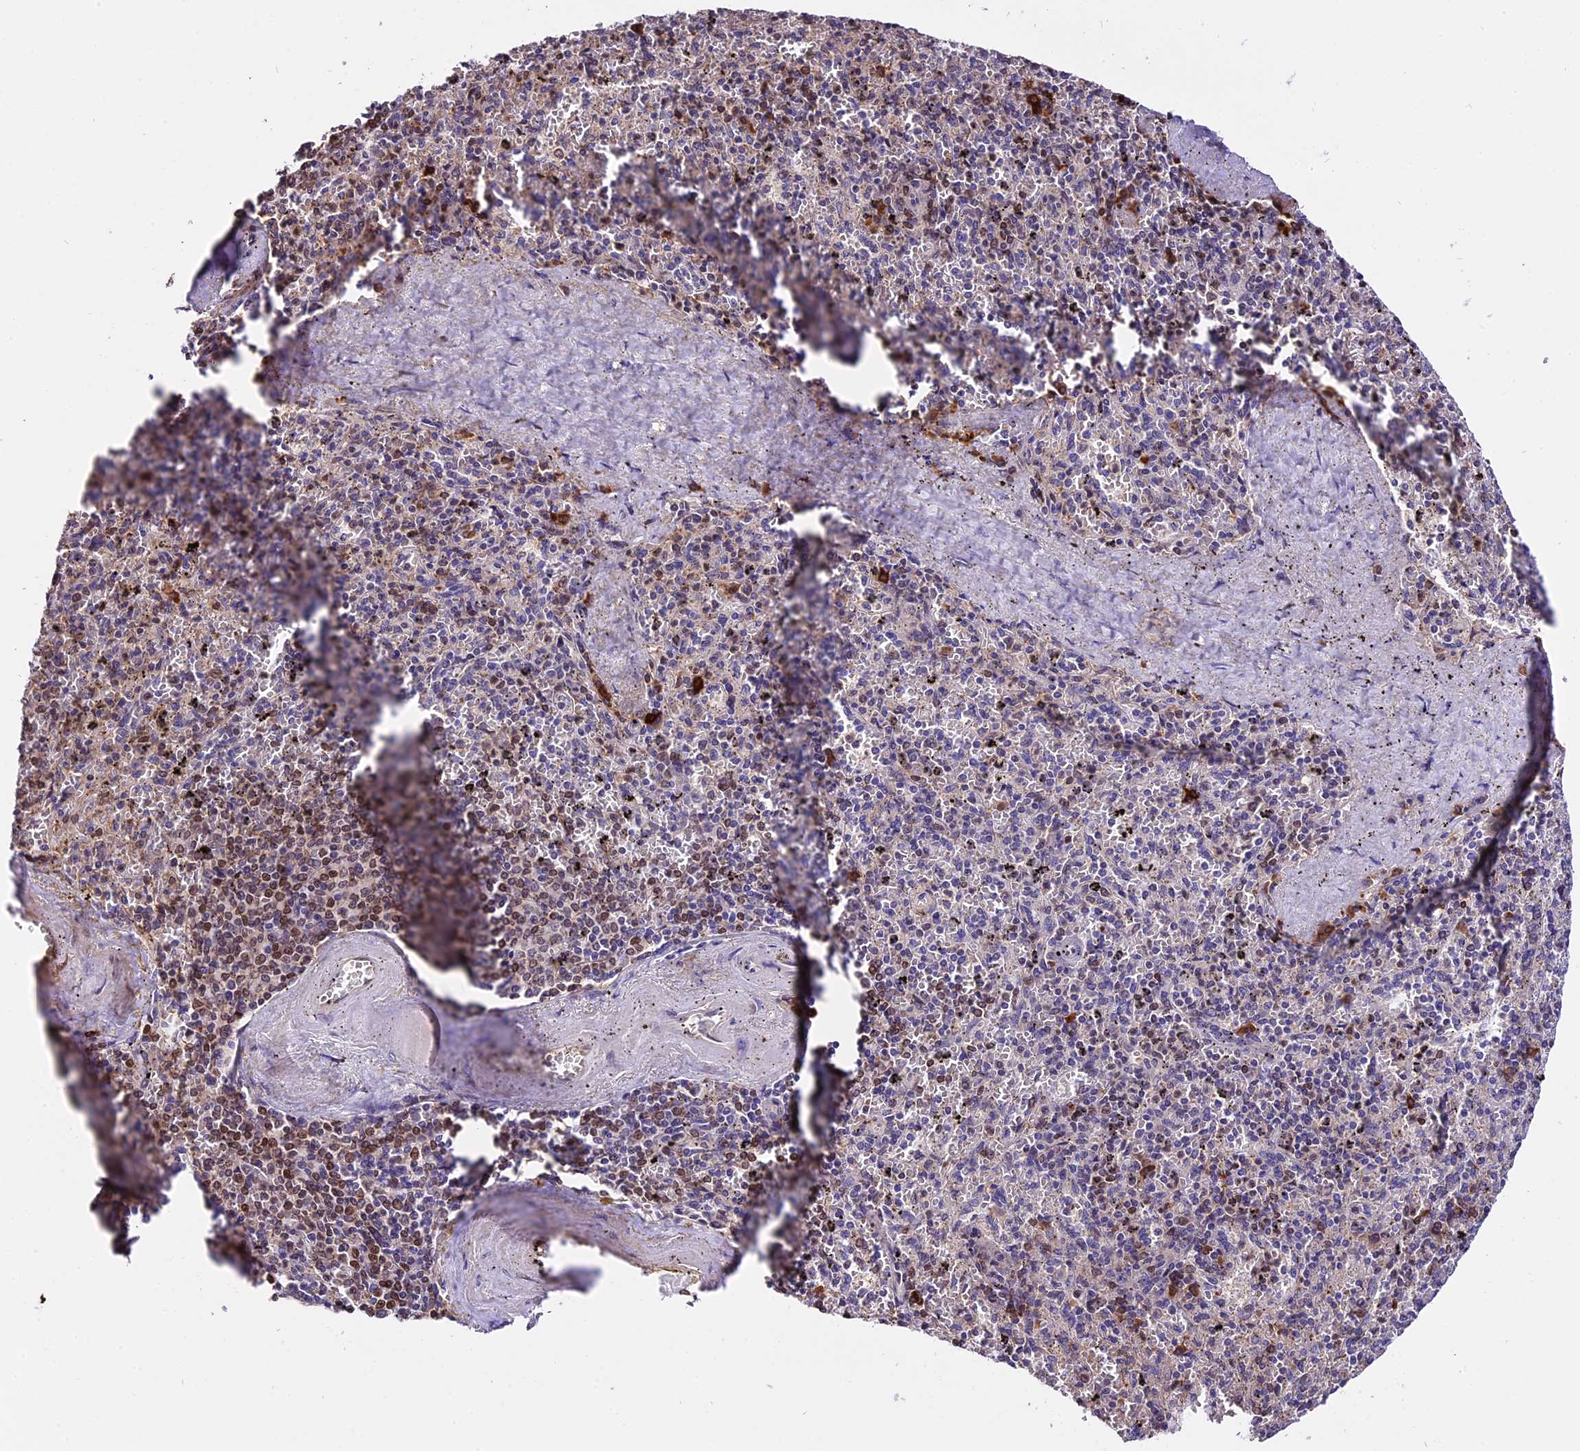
{"staining": {"intensity": "moderate", "quantity": "<25%", "location": "nuclear"}, "tissue": "spleen", "cell_type": "Cells in red pulp", "image_type": "normal", "snomed": [{"axis": "morphology", "description": "Normal tissue, NOS"}, {"axis": "topography", "description": "Spleen"}], "caption": "Protein expression analysis of unremarkable spleen displays moderate nuclear expression in about <25% of cells in red pulp. (IHC, brightfield microscopy, high magnification).", "gene": "HERPUD1", "patient": {"sex": "male", "age": 82}}